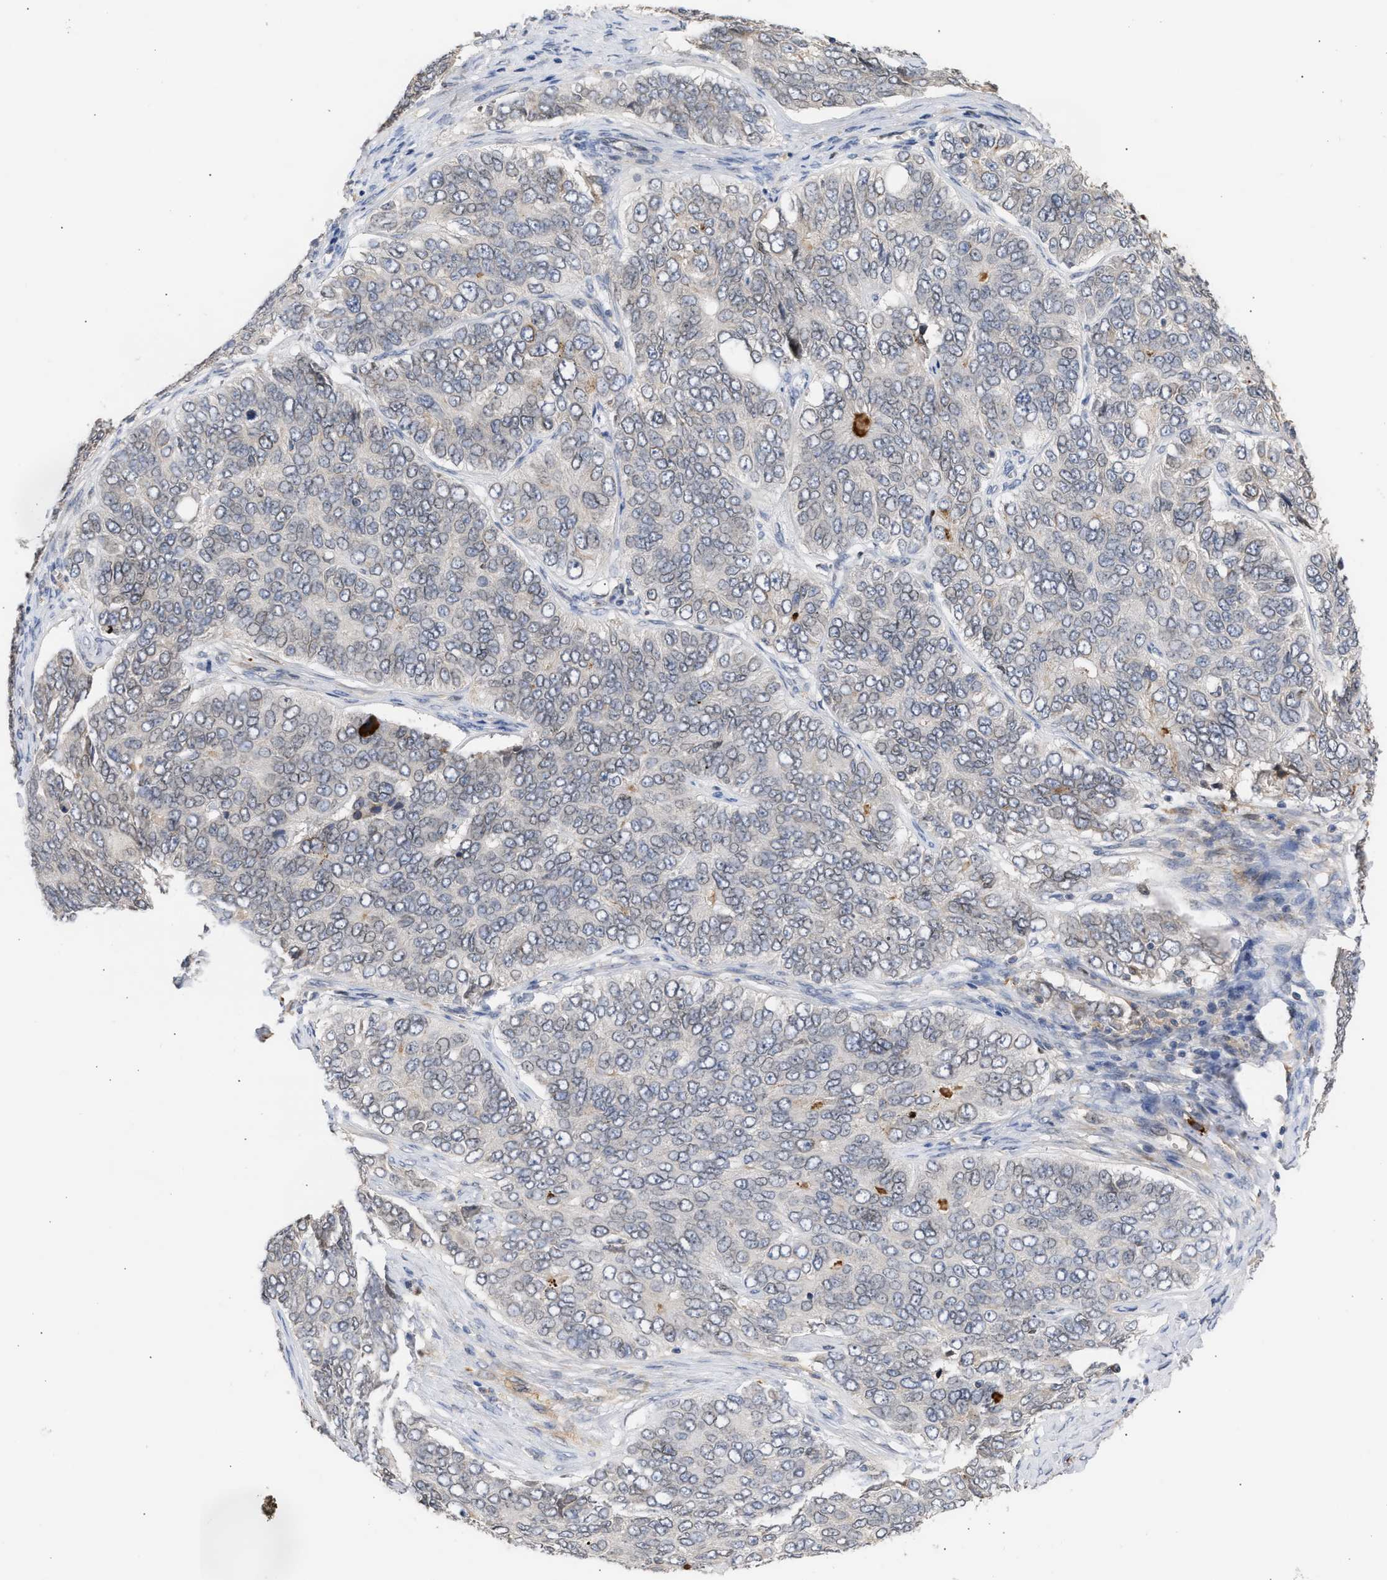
{"staining": {"intensity": "negative", "quantity": "none", "location": "none"}, "tissue": "ovarian cancer", "cell_type": "Tumor cells", "image_type": "cancer", "snomed": [{"axis": "morphology", "description": "Carcinoma, endometroid"}, {"axis": "topography", "description": "Ovary"}], "caption": "Immunohistochemistry (IHC) micrograph of ovarian endometroid carcinoma stained for a protein (brown), which displays no staining in tumor cells.", "gene": "NUP62", "patient": {"sex": "female", "age": 51}}